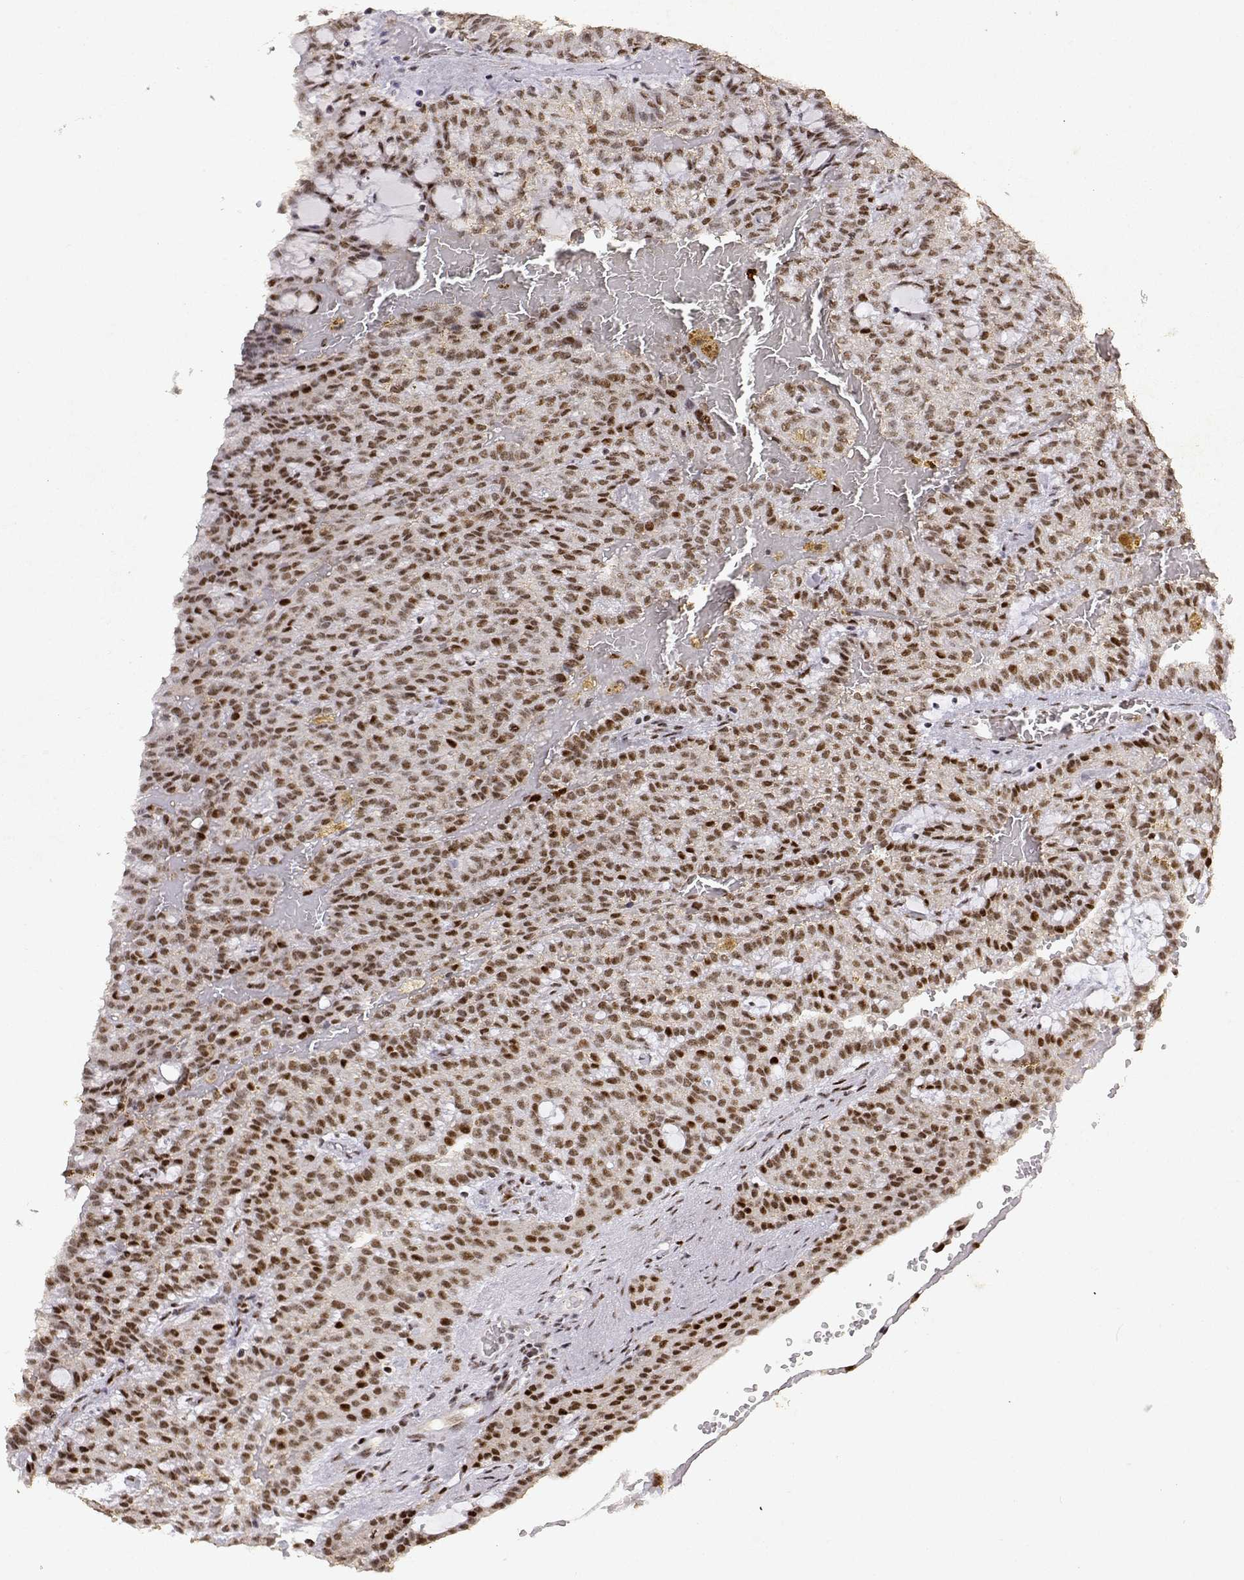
{"staining": {"intensity": "moderate", "quantity": "25%-75%", "location": "nuclear"}, "tissue": "renal cancer", "cell_type": "Tumor cells", "image_type": "cancer", "snomed": [{"axis": "morphology", "description": "Adenocarcinoma, NOS"}, {"axis": "topography", "description": "Kidney"}], "caption": "A brown stain highlights moderate nuclear staining of a protein in human renal cancer tumor cells.", "gene": "RSF1", "patient": {"sex": "male", "age": 63}}